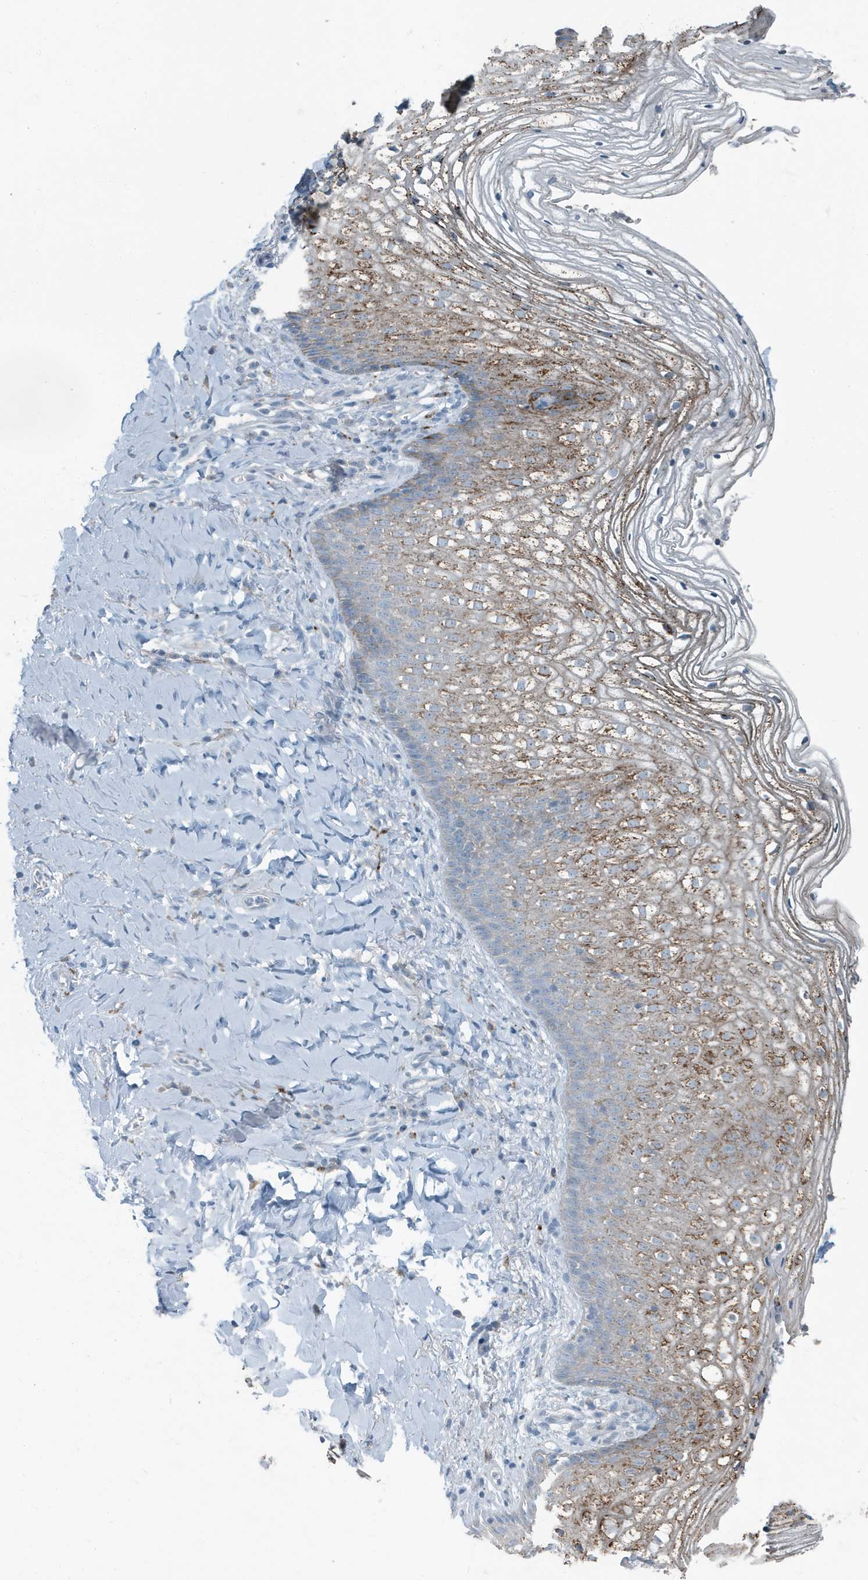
{"staining": {"intensity": "strong", "quantity": "25%-75%", "location": "cytoplasmic/membranous"}, "tissue": "vagina", "cell_type": "Squamous epithelial cells", "image_type": "normal", "snomed": [{"axis": "morphology", "description": "Normal tissue, NOS"}, {"axis": "topography", "description": "Vagina"}], "caption": "Protein staining of unremarkable vagina reveals strong cytoplasmic/membranous staining in approximately 25%-75% of squamous epithelial cells.", "gene": "FAM162A", "patient": {"sex": "female", "age": 60}}